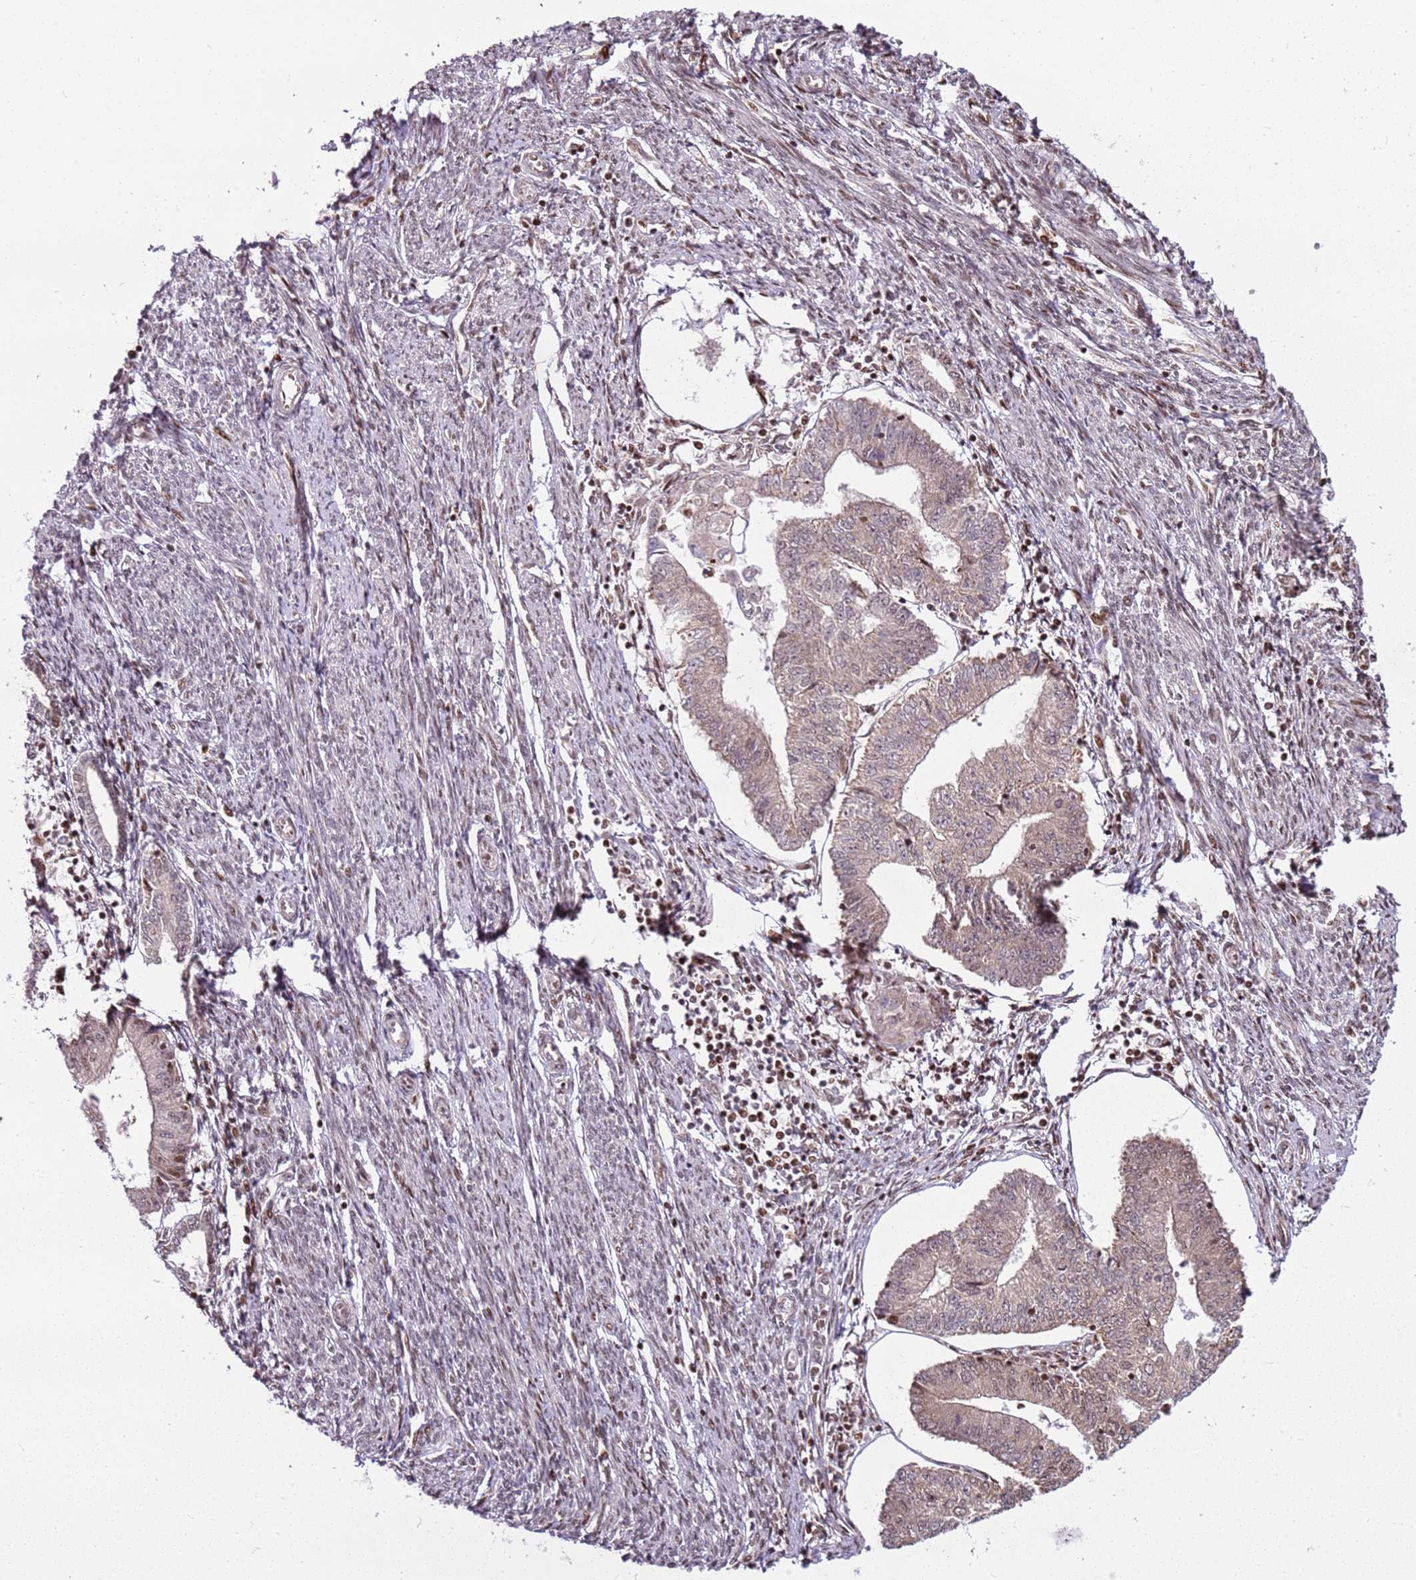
{"staining": {"intensity": "weak", "quantity": "<25%", "location": "nuclear"}, "tissue": "endometrial cancer", "cell_type": "Tumor cells", "image_type": "cancer", "snomed": [{"axis": "morphology", "description": "Adenocarcinoma, NOS"}, {"axis": "topography", "description": "Endometrium"}], "caption": "This micrograph is of endometrial cancer stained with immunohistochemistry to label a protein in brown with the nuclei are counter-stained blue. There is no positivity in tumor cells.", "gene": "PCTP", "patient": {"sex": "female", "age": 56}}